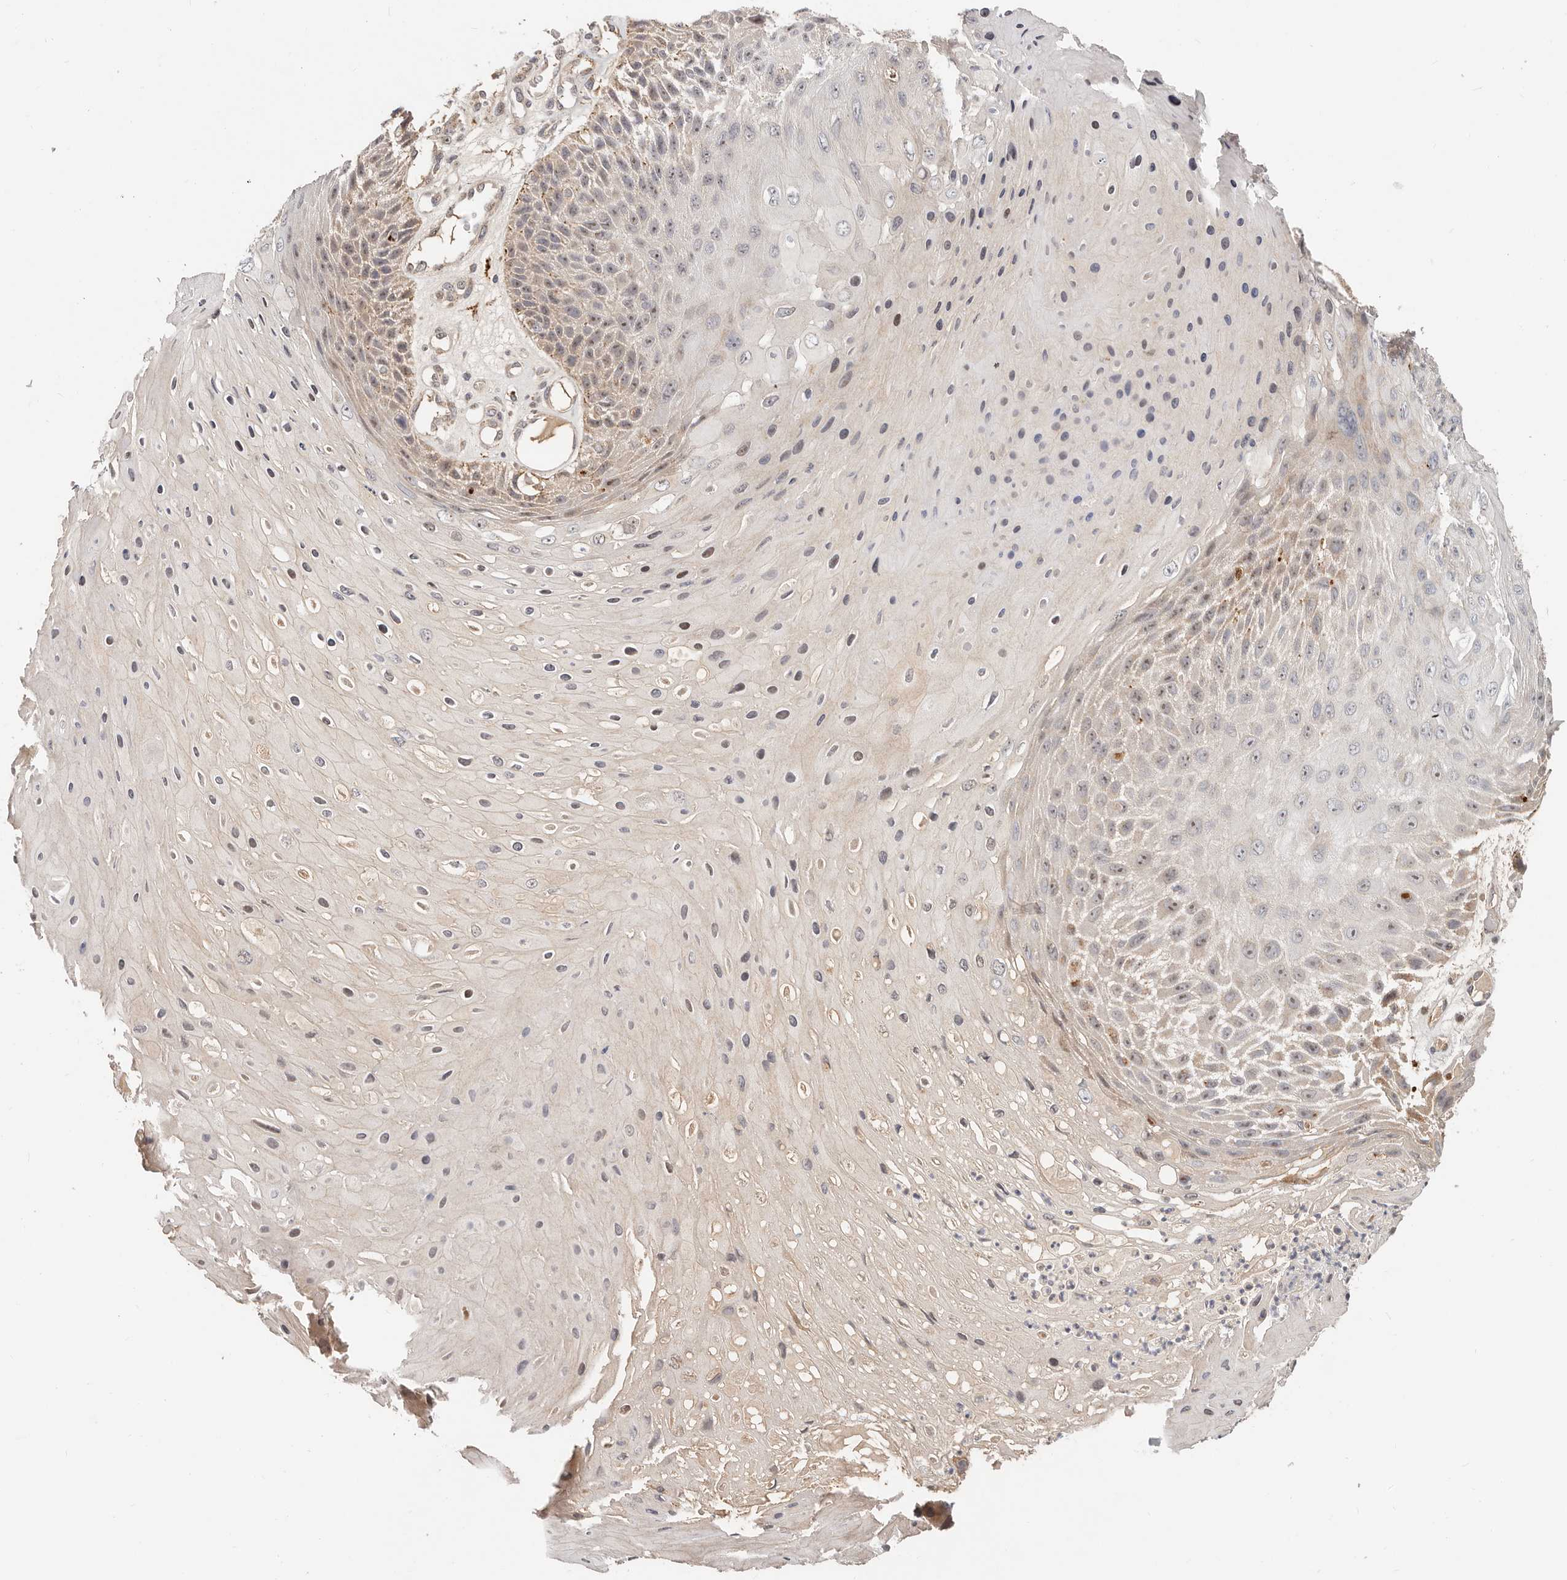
{"staining": {"intensity": "weak", "quantity": "25%-75%", "location": "cytoplasmic/membranous,nuclear"}, "tissue": "skin cancer", "cell_type": "Tumor cells", "image_type": "cancer", "snomed": [{"axis": "morphology", "description": "Squamous cell carcinoma, NOS"}, {"axis": "topography", "description": "Skin"}], "caption": "An immunohistochemistry micrograph of tumor tissue is shown. Protein staining in brown labels weak cytoplasmic/membranous and nuclear positivity in skin cancer within tumor cells.", "gene": "ZRANB1", "patient": {"sex": "female", "age": 88}}